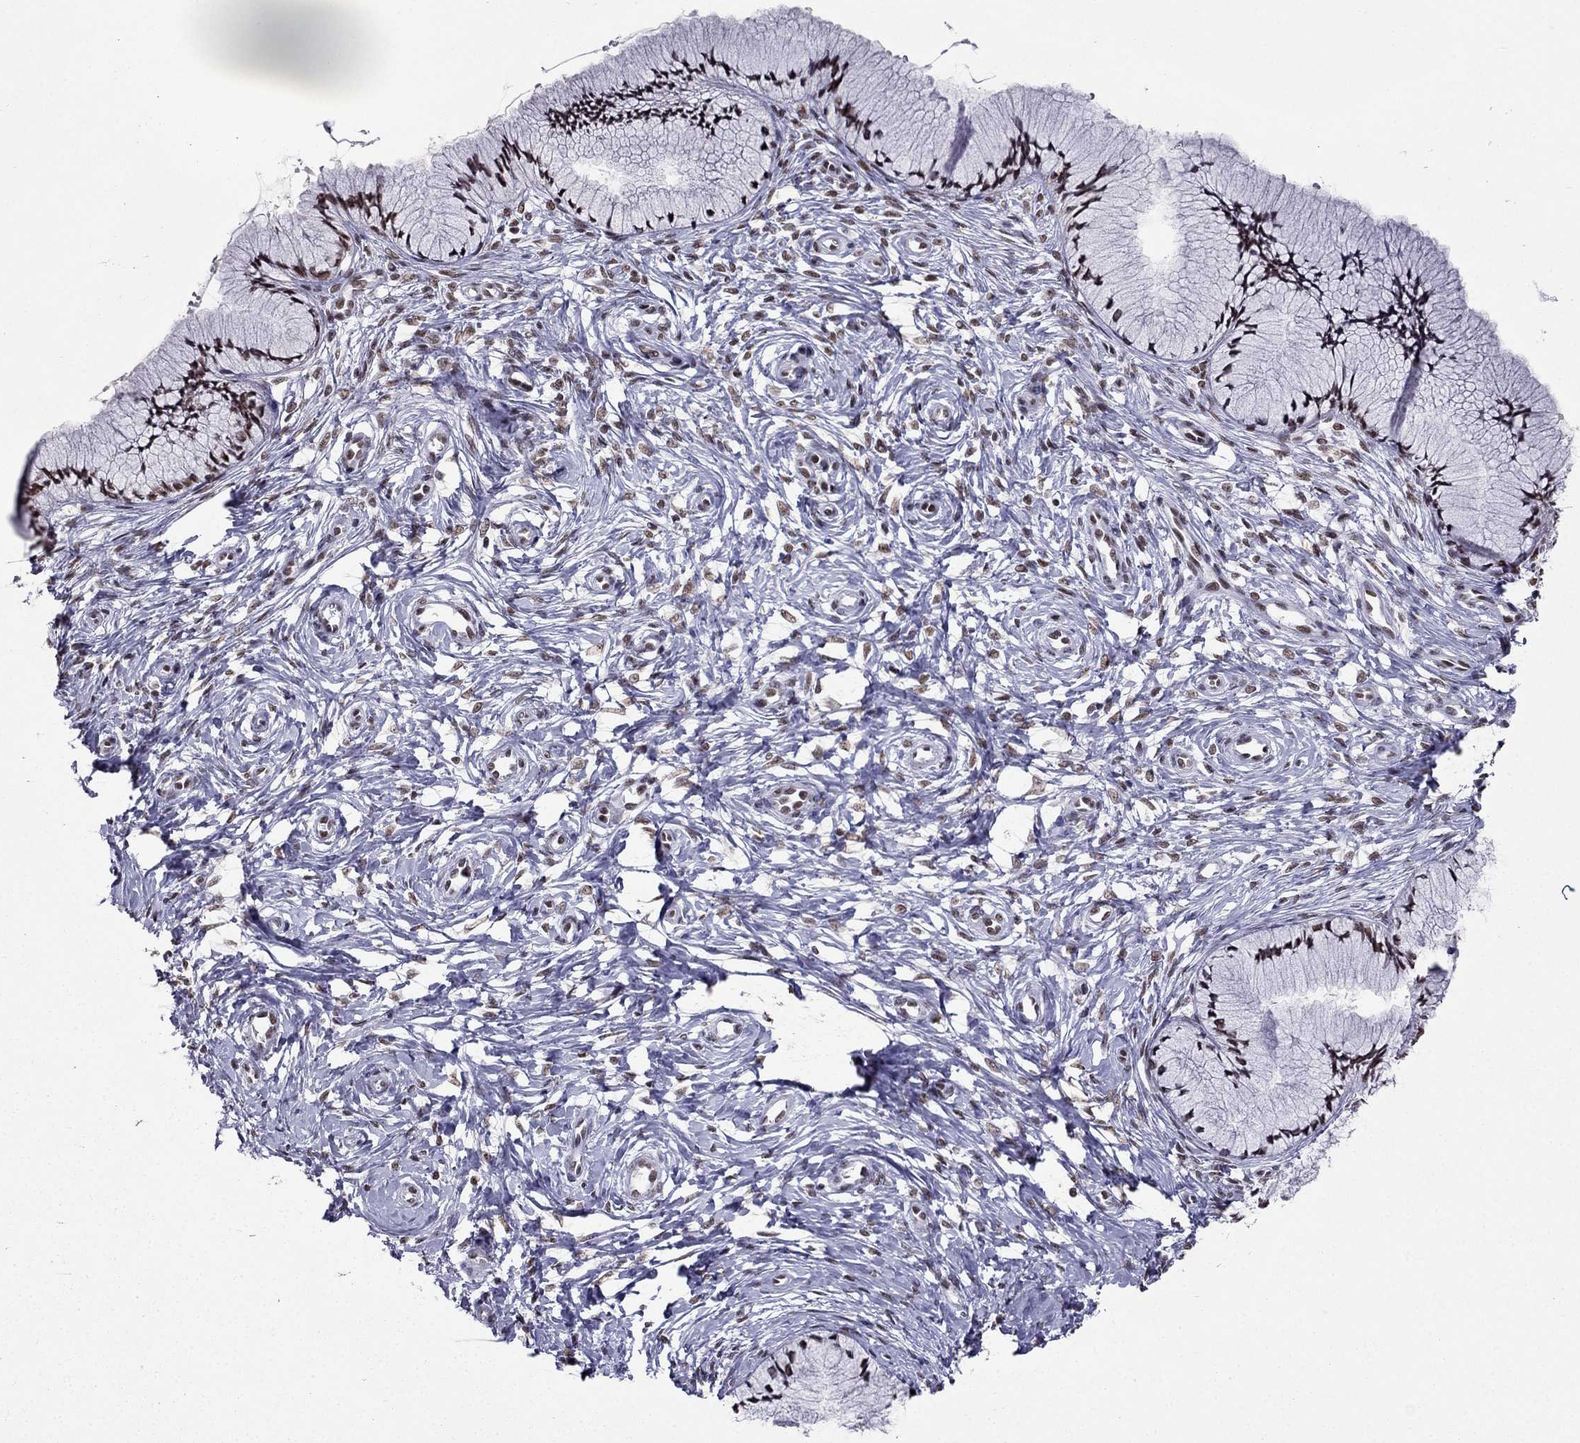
{"staining": {"intensity": "moderate", "quantity": "25%-75%", "location": "nuclear"}, "tissue": "cervix", "cell_type": "Glandular cells", "image_type": "normal", "snomed": [{"axis": "morphology", "description": "Normal tissue, NOS"}, {"axis": "topography", "description": "Cervix"}], "caption": "Protein expression analysis of normal cervix demonstrates moderate nuclear expression in about 25%-75% of glandular cells.", "gene": "ZNF420", "patient": {"sex": "female", "age": 37}}